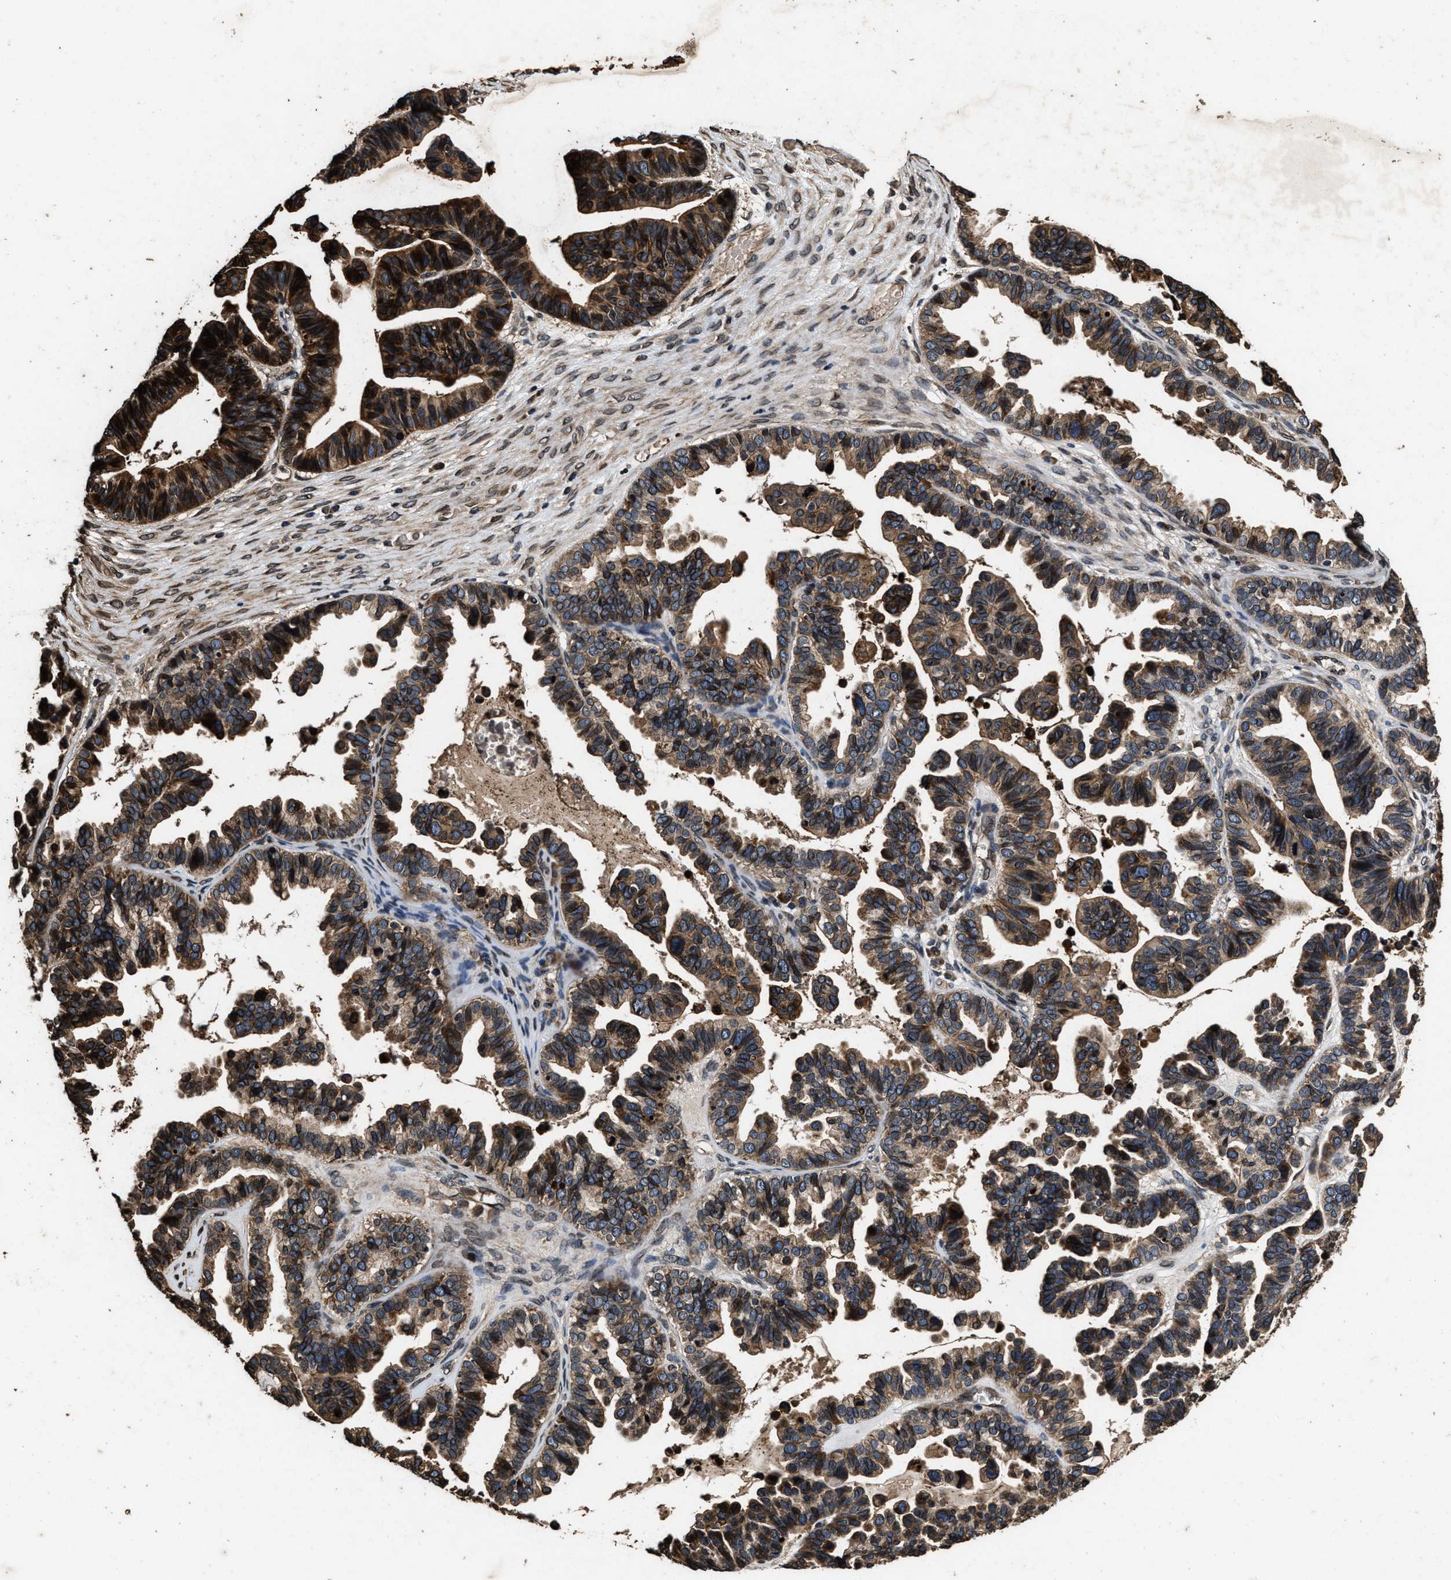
{"staining": {"intensity": "strong", "quantity": "25%-75%", "location": "cytoplasmic/membranous"}, "tissue": "ovarian cancer", "cell_type": "Tumor cells", "image_type": "cancer", "snomed": [{"axis": "morphology", "description": "Cystadenocarcinoma, serous, NOS"}, {"axis": "topography", "description": "Ovary"}], "caption": "Immunohistochemistry of ovarian serous cystadenocarcinoma reveals high levels of strong cytoplasmic/membranous positivity in approximately 25%-75% of tumor cells. Ihc stains the protein of interest in brown and the nuclei are stained blue.", "gene": "ACCS", "patient": {"sex": "female", "age": 56}}